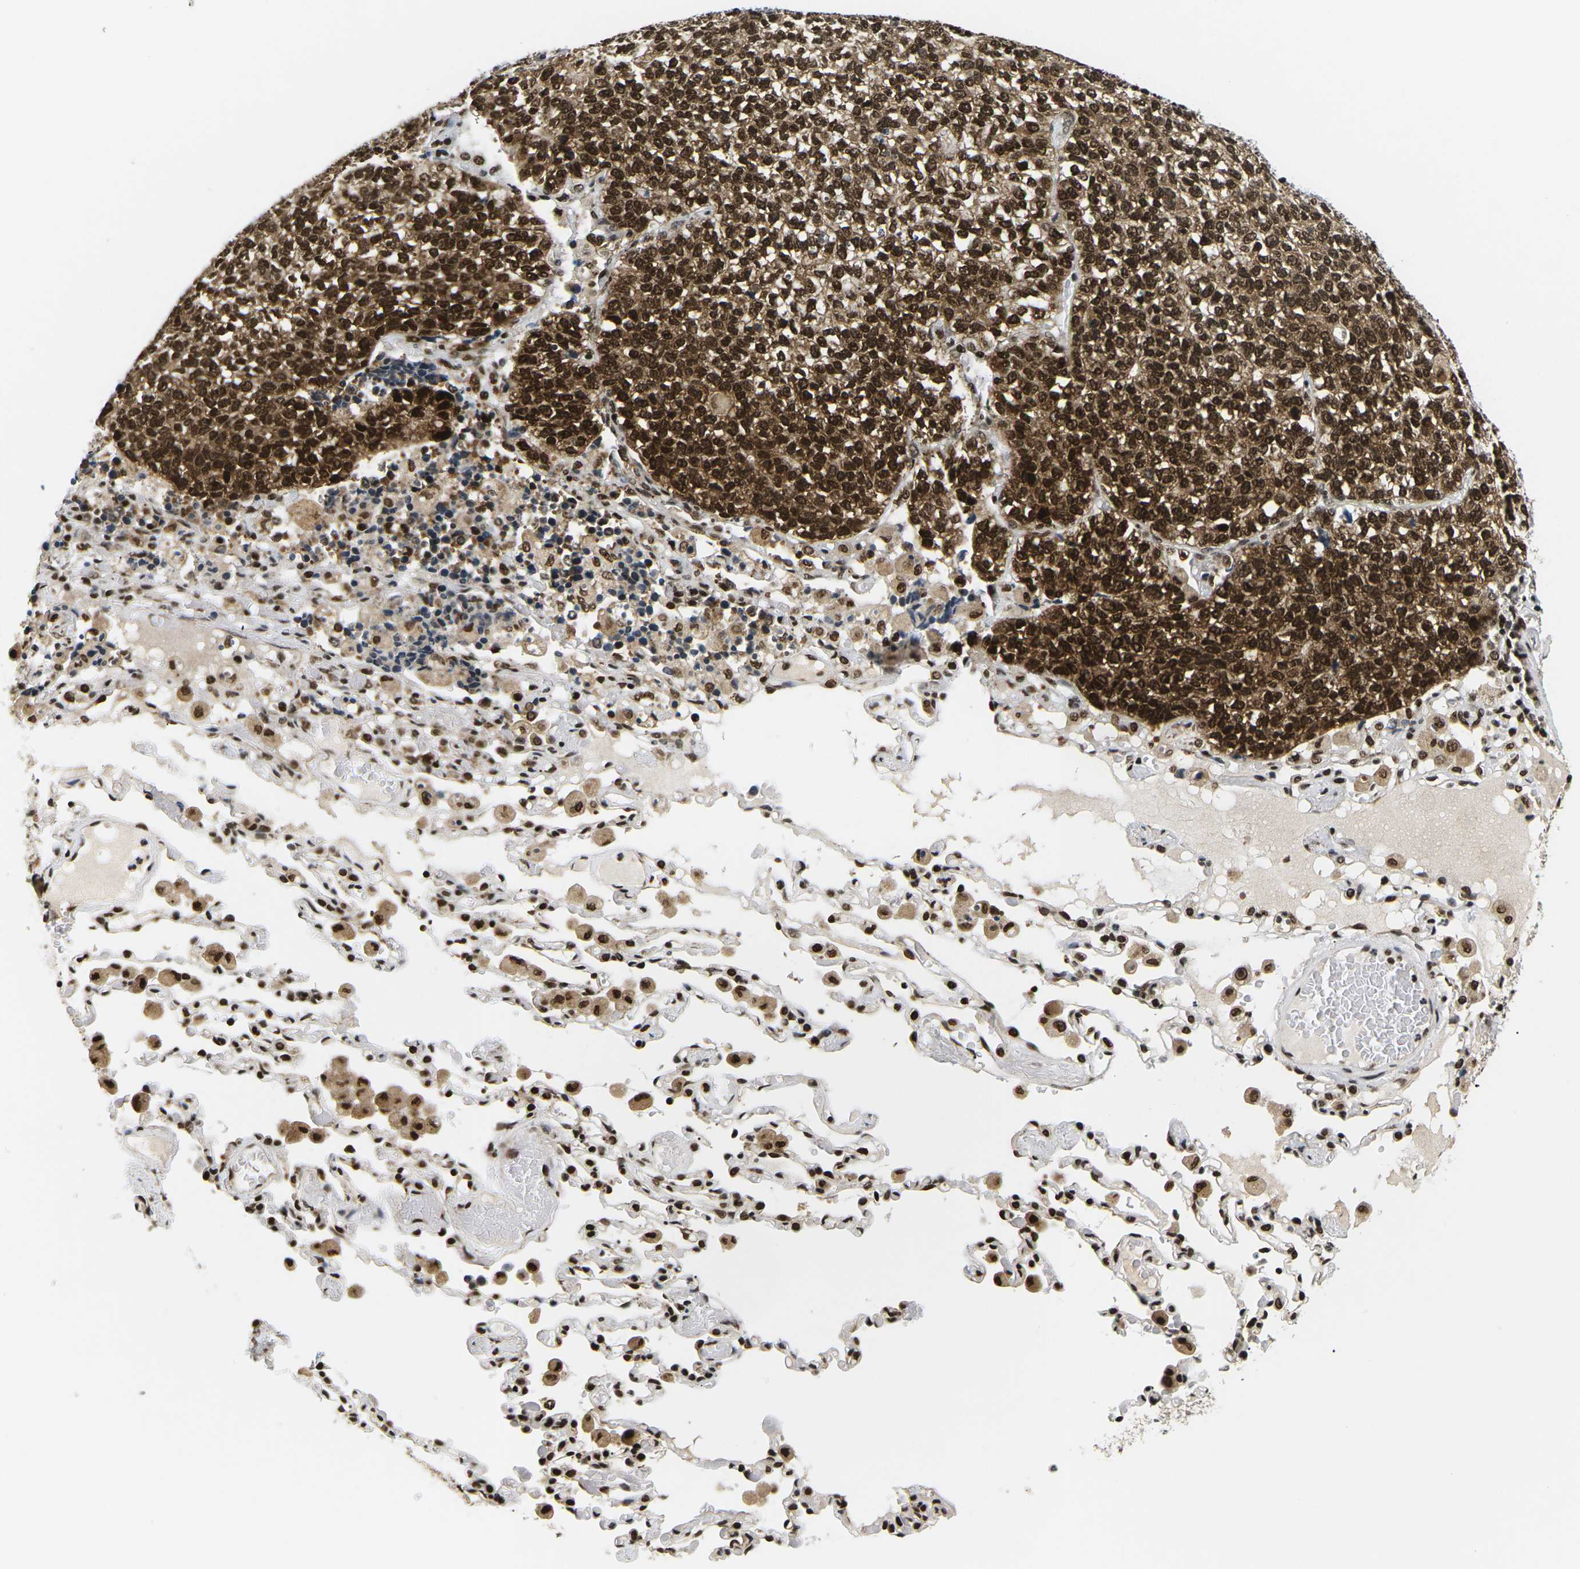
{"staining": {"intensity": "strong", "quantity": ">75%", "location": "cytoplasmic/membranous,nuclear"}, "tissue": "lung cancer", "cell_type": "Tumor cells", "image_type": "cancer", "snomed": [{"axis": "morphology", "description": "Adenocarcinoma, NOS"}, {"axis": "topography", "description": "Lung"}], "caption": "Immunohistochemistry (IHC) micrograph of neoplastic tissue: human lung cancer stained using immunohistochemistry (IHC) displays high levels of strong protein expression localized specifically in the cytoplasmic/membranous and nuclear of tumor cells, appearing as a cytoplasmic/membranous and nuclear brown color.", "gene": "CELF1", "patient": {"sex": "male", "age": 49}}